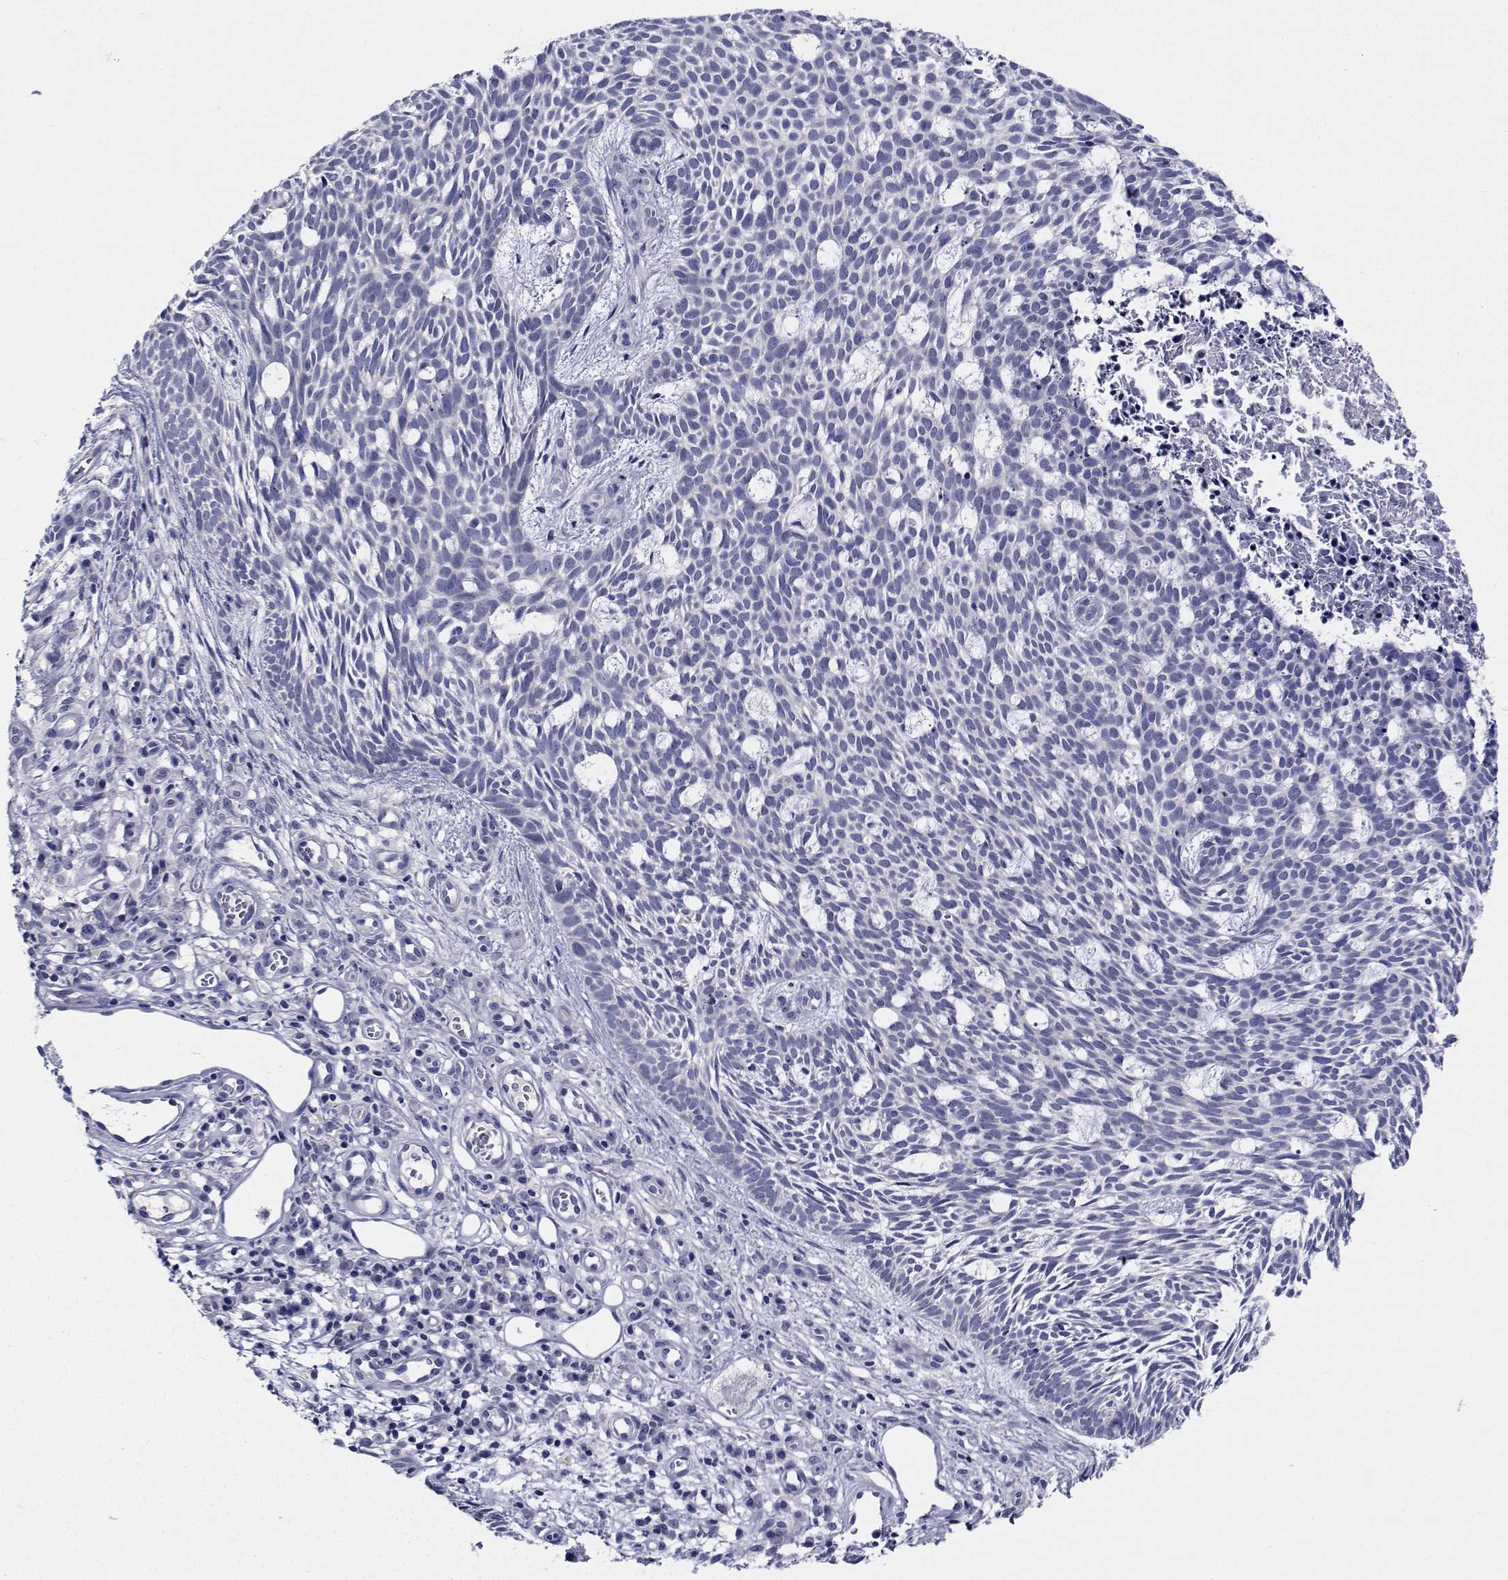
{"staining": {"intensity": "negative", "quantity": "none", "location": "none"}, "tissue": "skin cancer", "cell_type": "Tumor cells", "image_type": "cancer", "snomed": [{"axis": "morphology", "description": "Basal cell carcinoma"}, {"axis": "topography", "description": "Skin"}], "caption": "Skin cancer (basal cell carcinoma) was stained to show a protein in brown. There is no significant expression in tumor cells.", "gene": "CDHR3", "patient": {"sex": "male", "age": 59}}